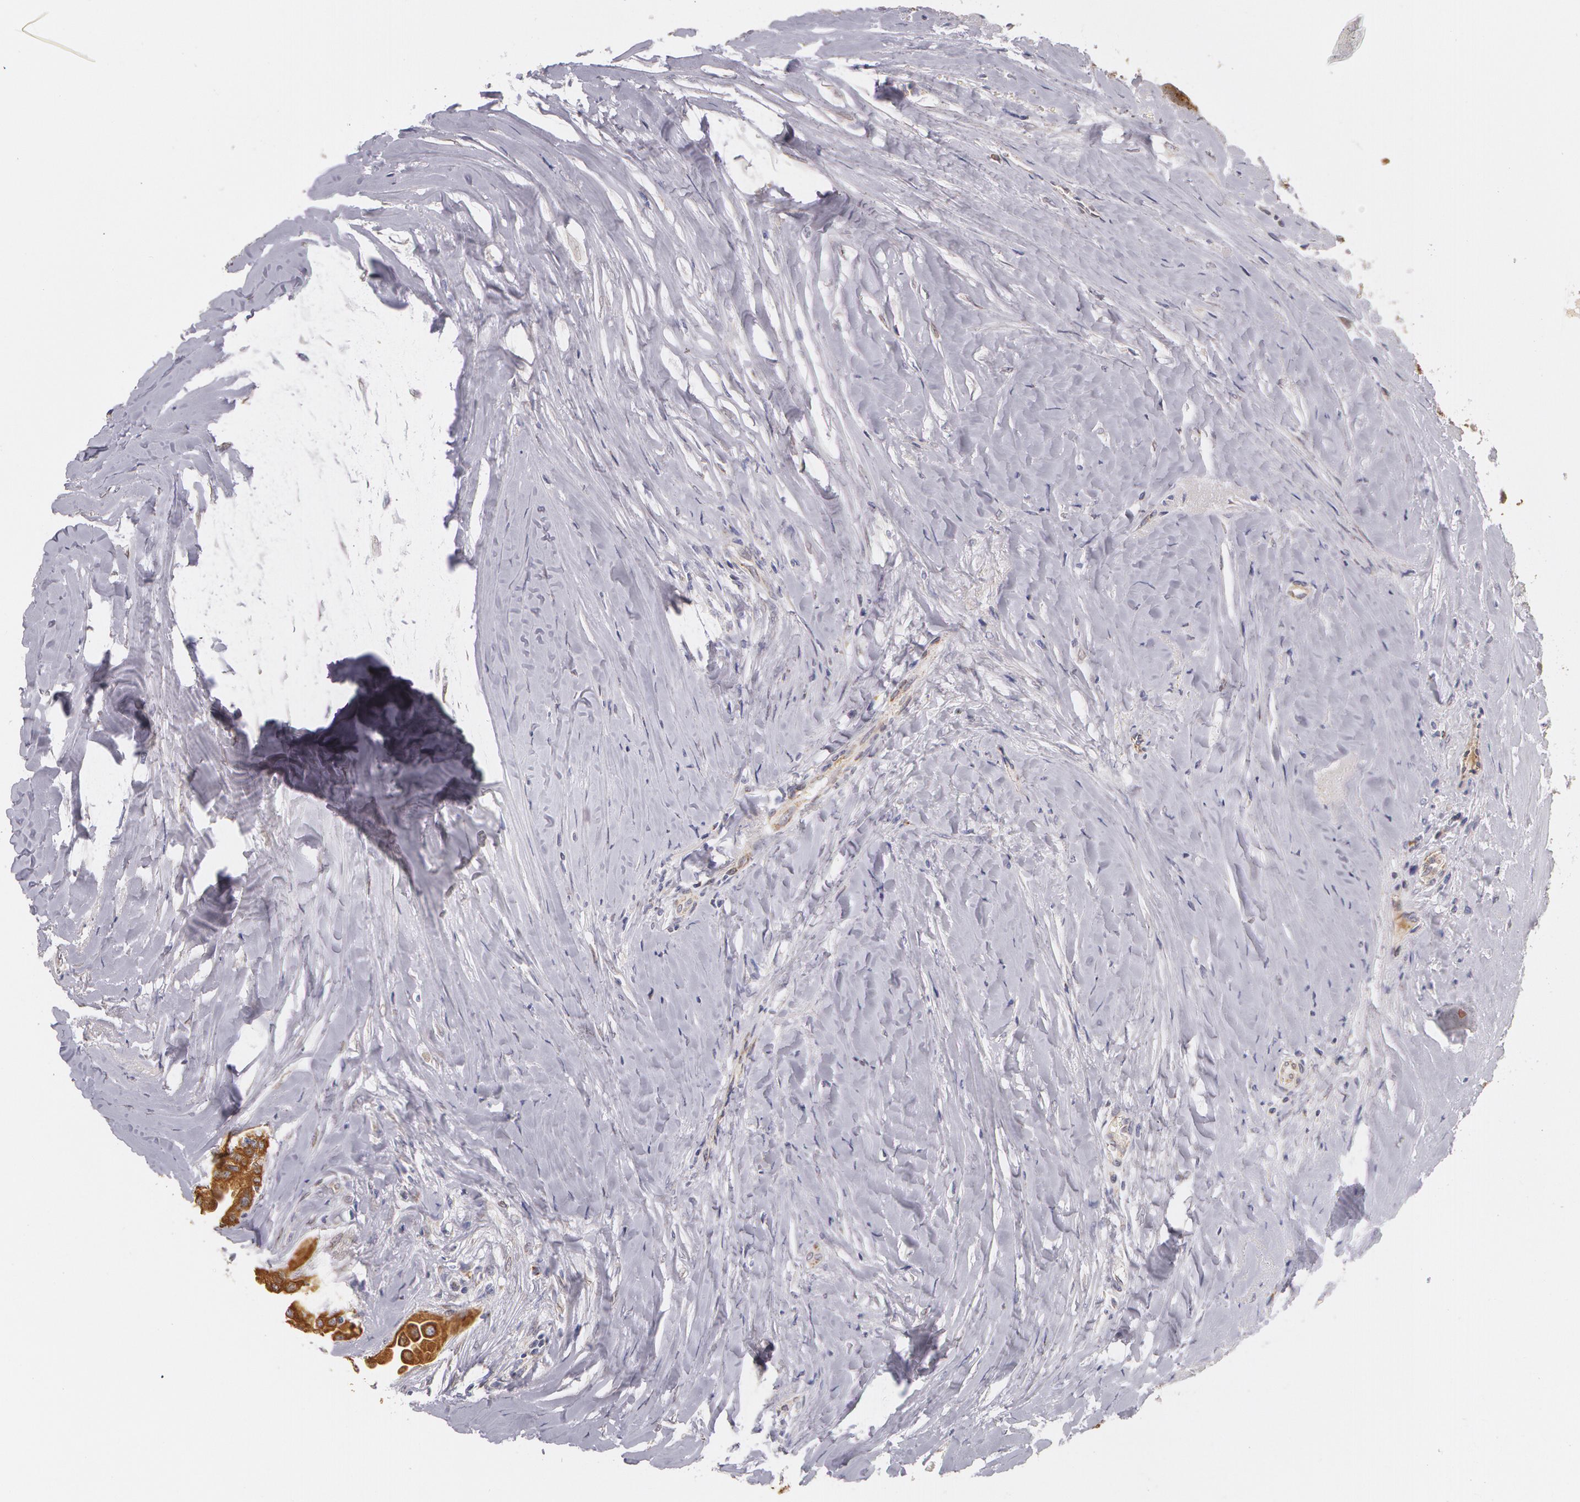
{"staining": {"intensity": "strong", "quantity": ">75%", "location": "cytoplasmic/membranous"}, "tissue": "thyroid cancer", "cell_type": "Tumor cells", "image_type": "cancer", "snomed": [{"axis": "morphology", "description": "Papillary adenocarcinoma, NOS"}, {"axis": "topography", "description": "Thyroid gland"}], "caption": "A photomicrograph of papillary adenocarcinoma (thyroid) stained for a protein displays strong cytoplasmic/membranous brown staining in tumor cells. Nuclei are stained in blue.", "gene": "KRT18", "patient": {"sex": "male", "age": 87}}